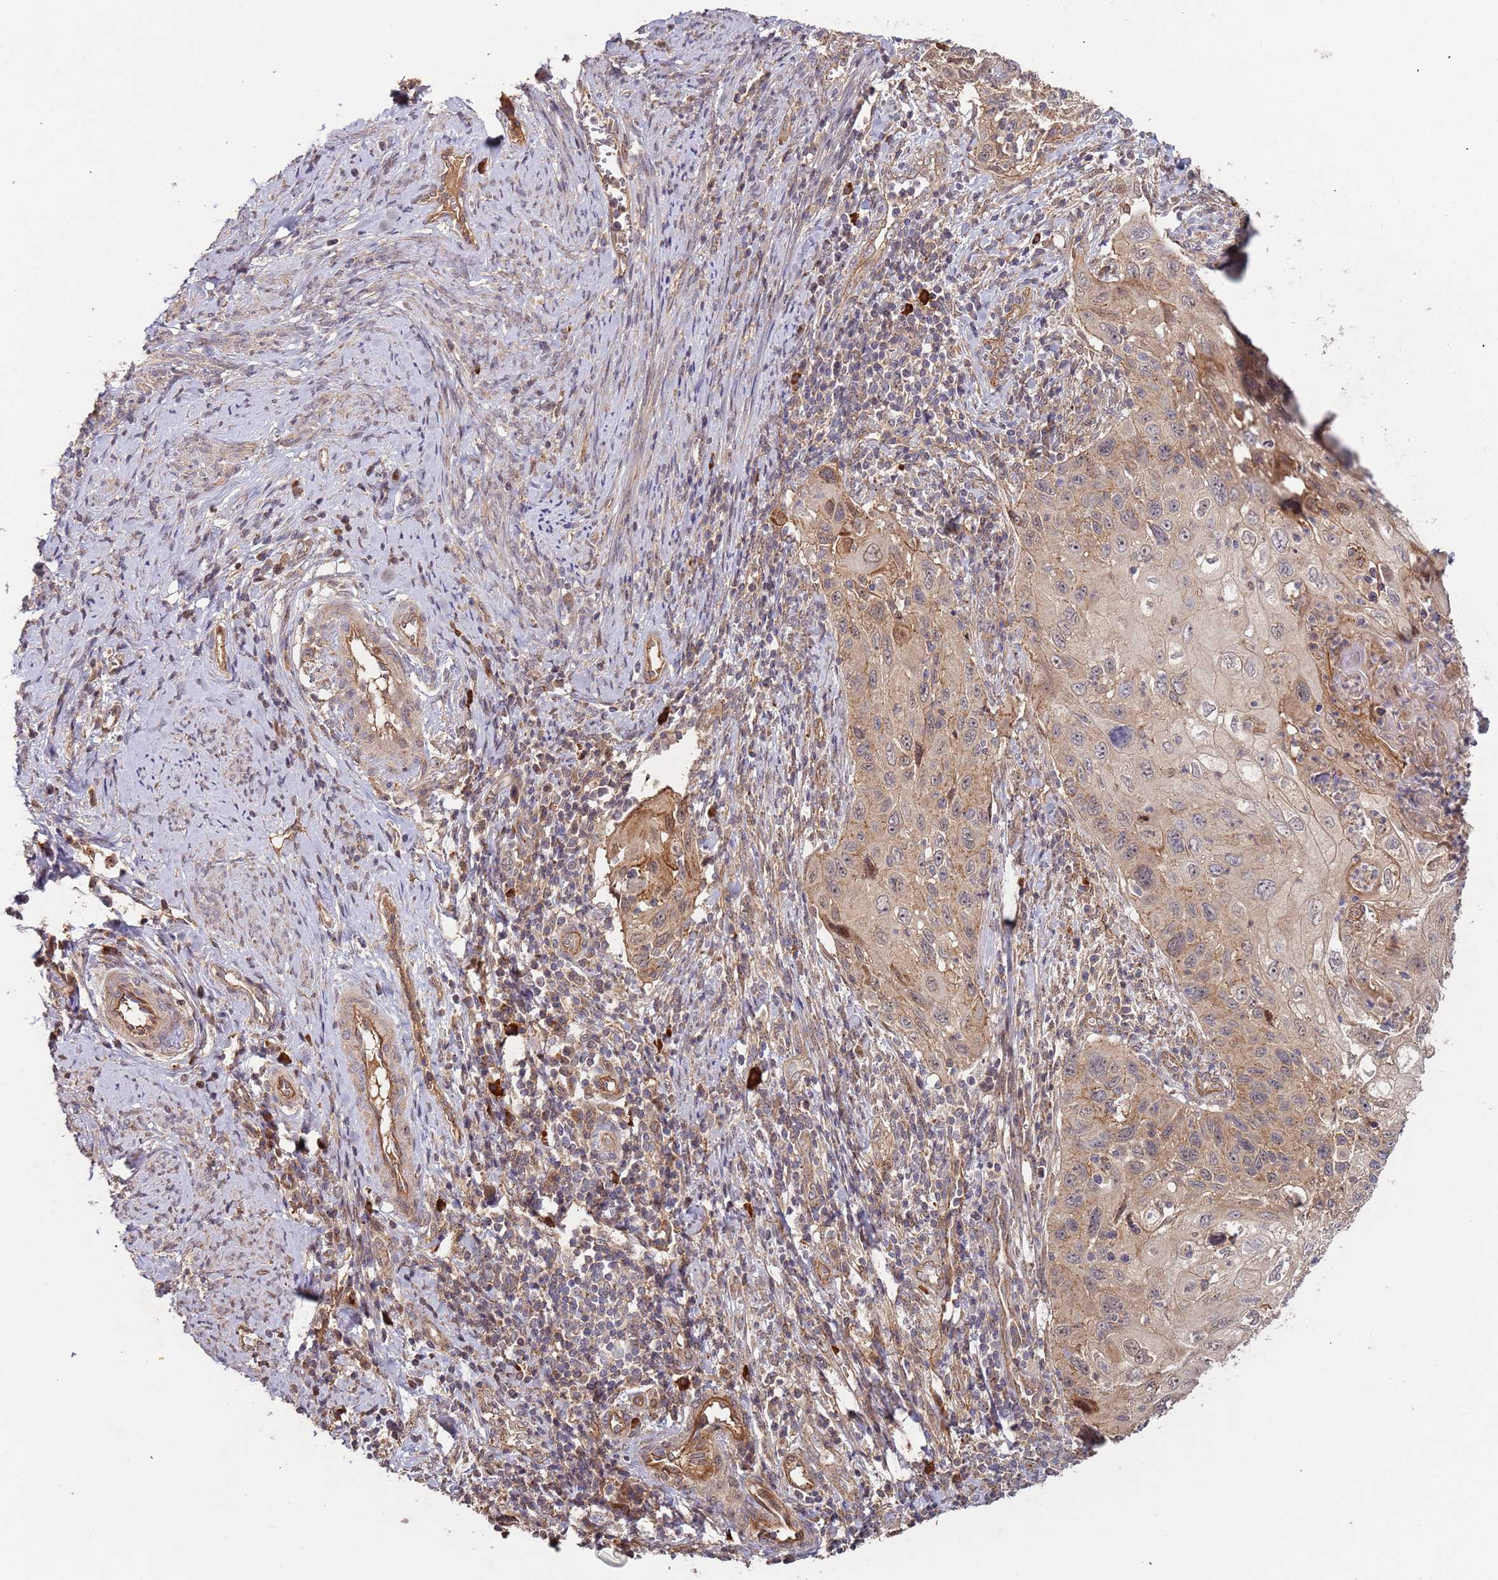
{"staining": {"intensity": "moderate", "quantity": ">75%", "location": "cytoplasmic/membranous"}, "tissue": "cervical cancer", "cell_type": "Tumor cells", "image_type": "cancer", "snomed": [{"axis": "morphology", "description": "Squamous cell carcinoma, NOS"}, {"axis": "topography", "description": "Cervix"}], "caption": "A brown stain highlights moderate cytoplasmic/membranous expression of a protein in human cervical cancer tumor cells.", "gene": "KANSL1L", "patient": {"sex": "female", "age": 70}}